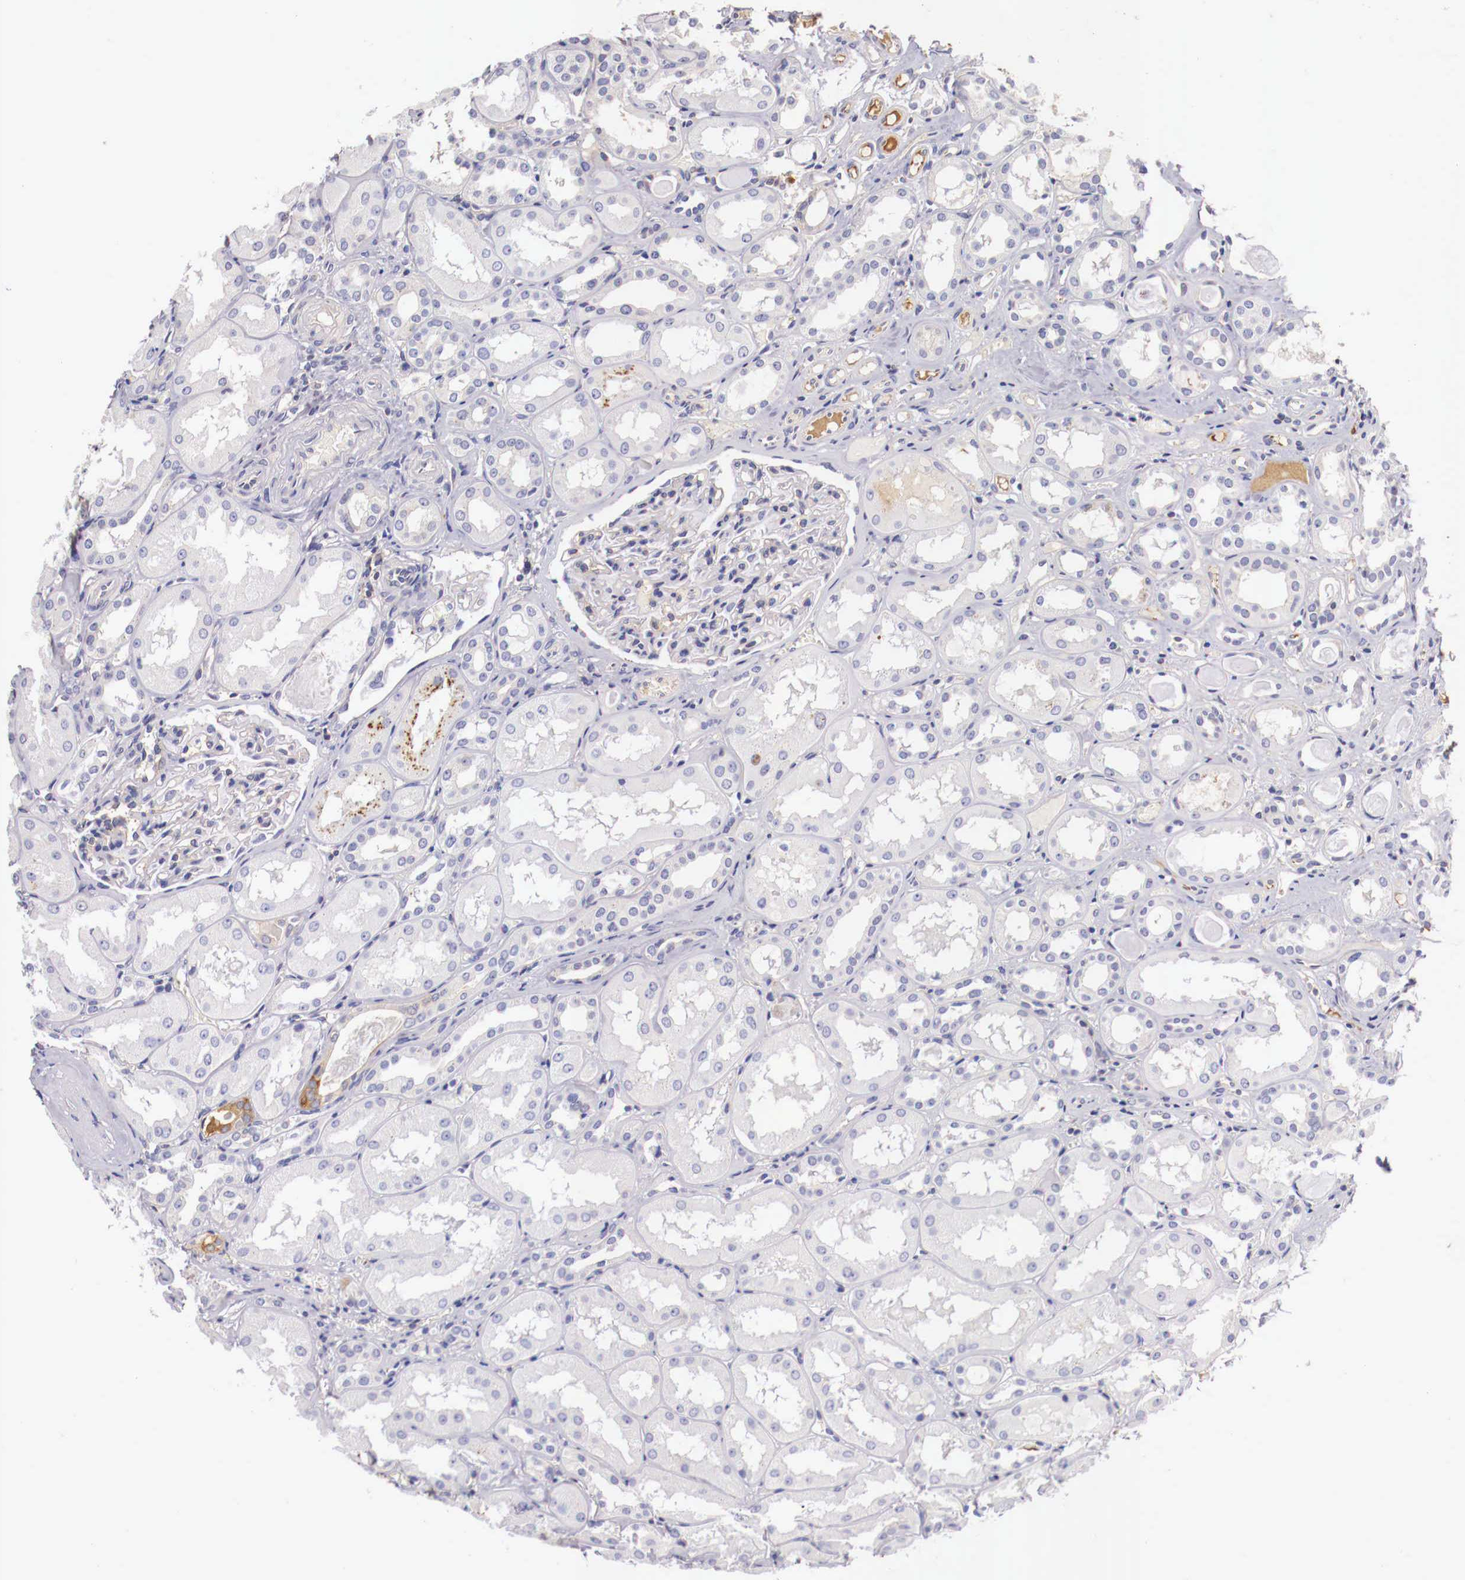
{"staining": {"intensity": "negative", "quantity": "none", "location": "none"}, "tissue": "kidney", "cell_type": "Cells in glomeruli", "image_type": "normal", "snomed": [{"axis": "morphology", "description": "Normal tissue, NOS"}, {"axis": "topography", "description": "Kidney"}], "caption": "Cells in glomeruli show no significant expression in unremarkable kidney. The staining was performed using DAB to visualize the protein expression in brown, while the nuclei were stained in blue with hematoxylin (Magnification: 20x).", "gene": "PITPNA", "patient": {"sex": "male", "age": 61}}